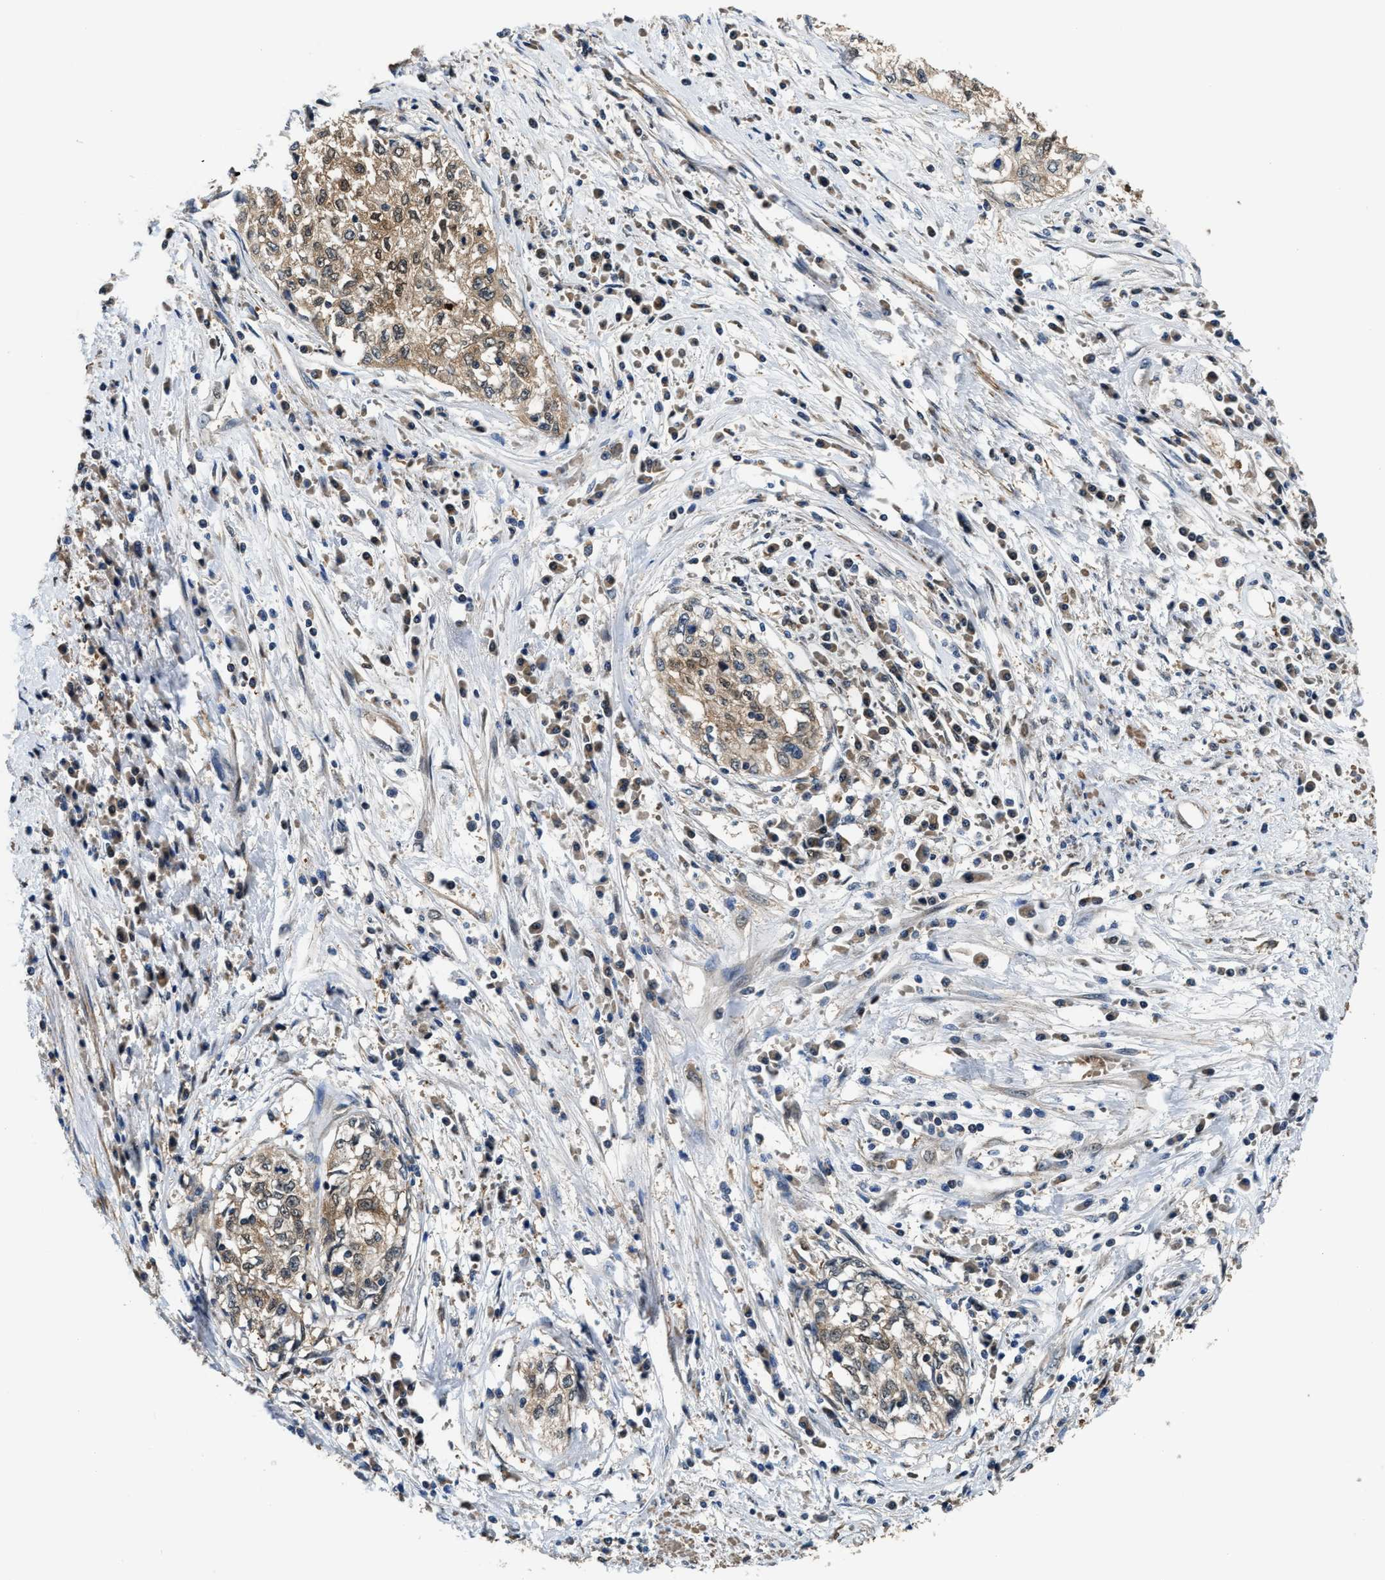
{"staining": {"intensity": "weak", "quantity": "25%-75%", "location": "cytoplasmic/membranous"}, "tissue": "cervical cancer", "cell_type": "Tumor cells", "image_type": "cancer", "snomed": [{"axis": "morphology", "description": "Squamous cell carcinoma, NOS"}, {"axis": "topography", "description": "Cervix"}], "caption": "A histopathology image of human cervical cancer (squamous cell carcinoma) stained for a protein displays weak cytoplasmic/membranous brown staining in tumor cells.", "gene": "PPA1", "patient": {"sex": "female", "age": 57}}